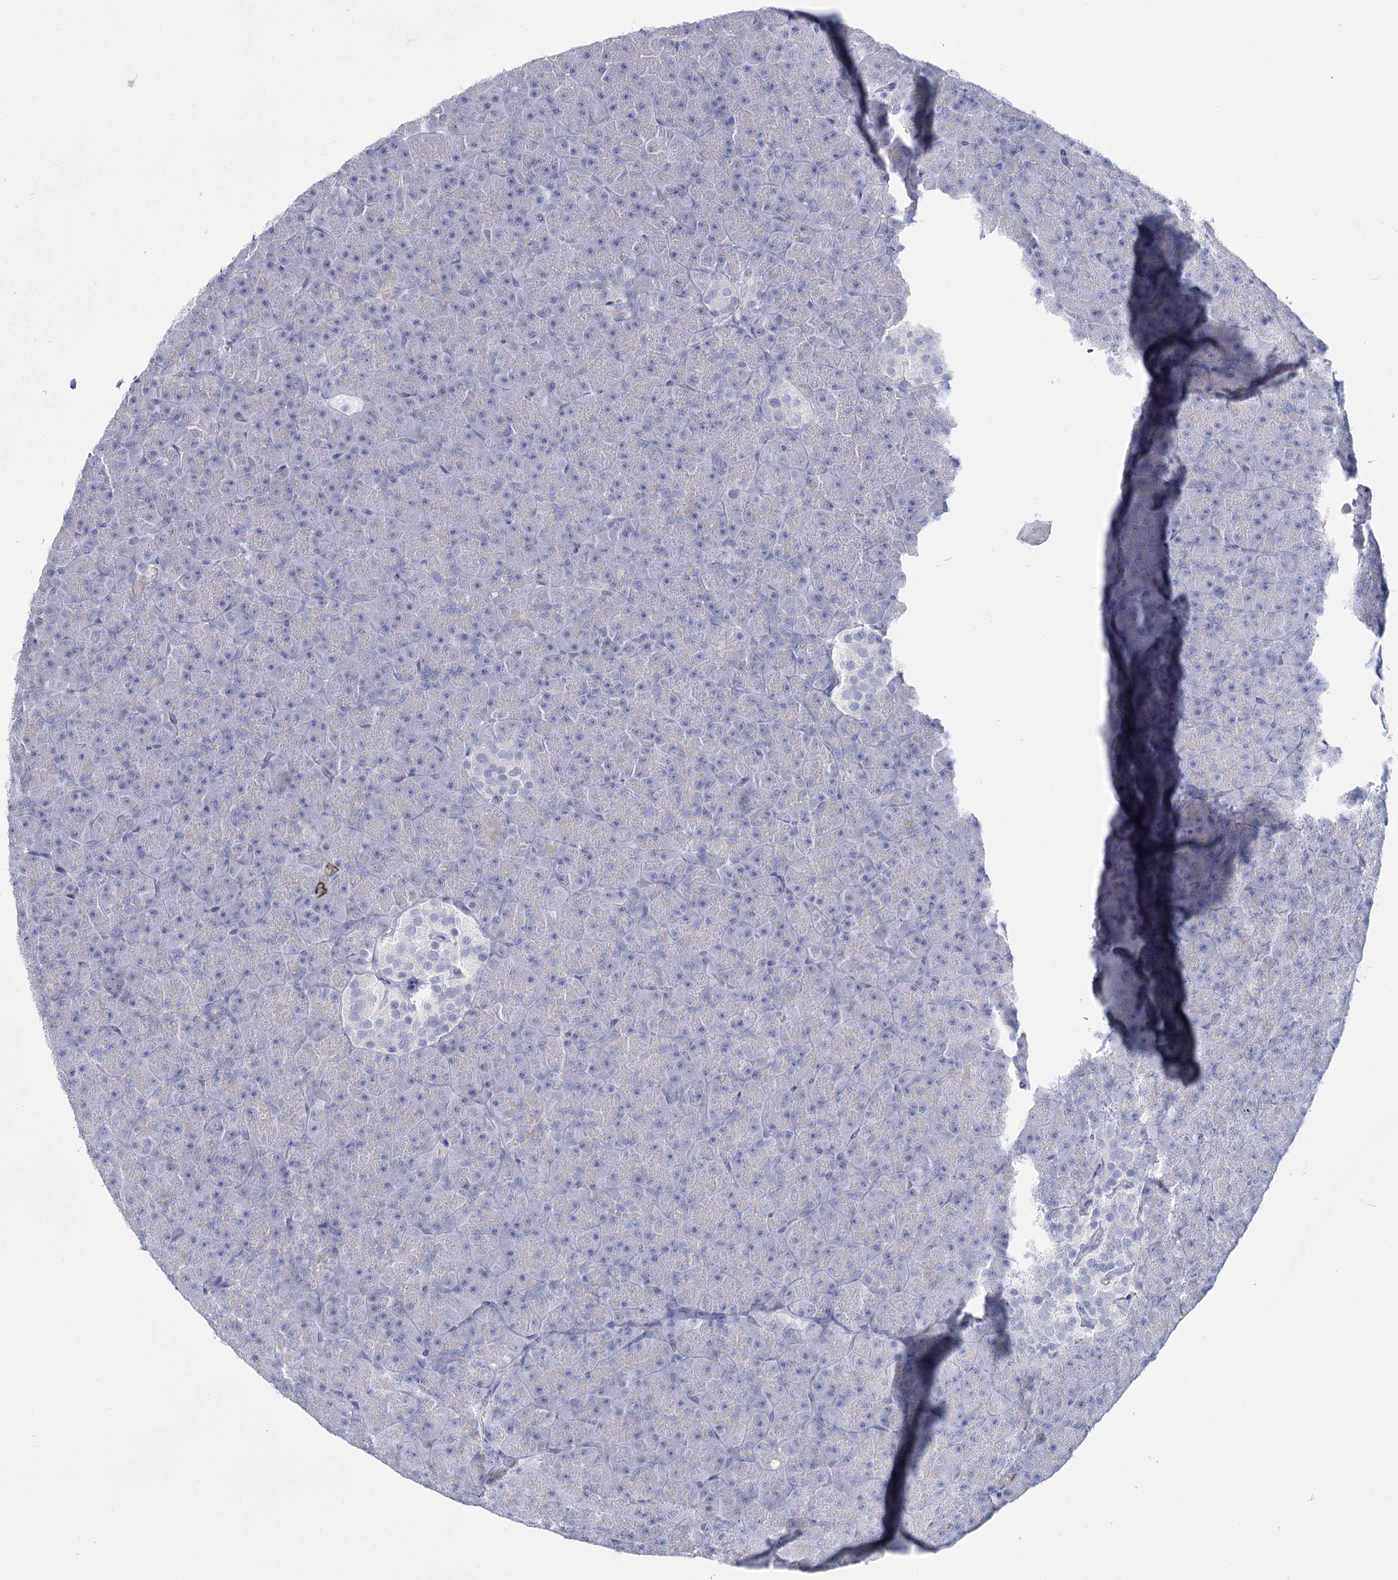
{"staining": {"intensity": "negative", "quantity": "none", "location": "none"}, "tissue": "pancreas", "cell_type": "Exocrine glandular cells", "image_type": "normal", "snomed": [{"axis": "morphology", "description": "Normal tissue, NOS"}, {"axis": "topography", "description": "Pancreas"}], "caption": "Exocrine glandular cells are negative for brown protein staining in unremarkable pancreas. (IHC, brightfield microscopy, high magnification).", "gene": "SLC17A2", "patient": {"sex": "male", "age": 36}}